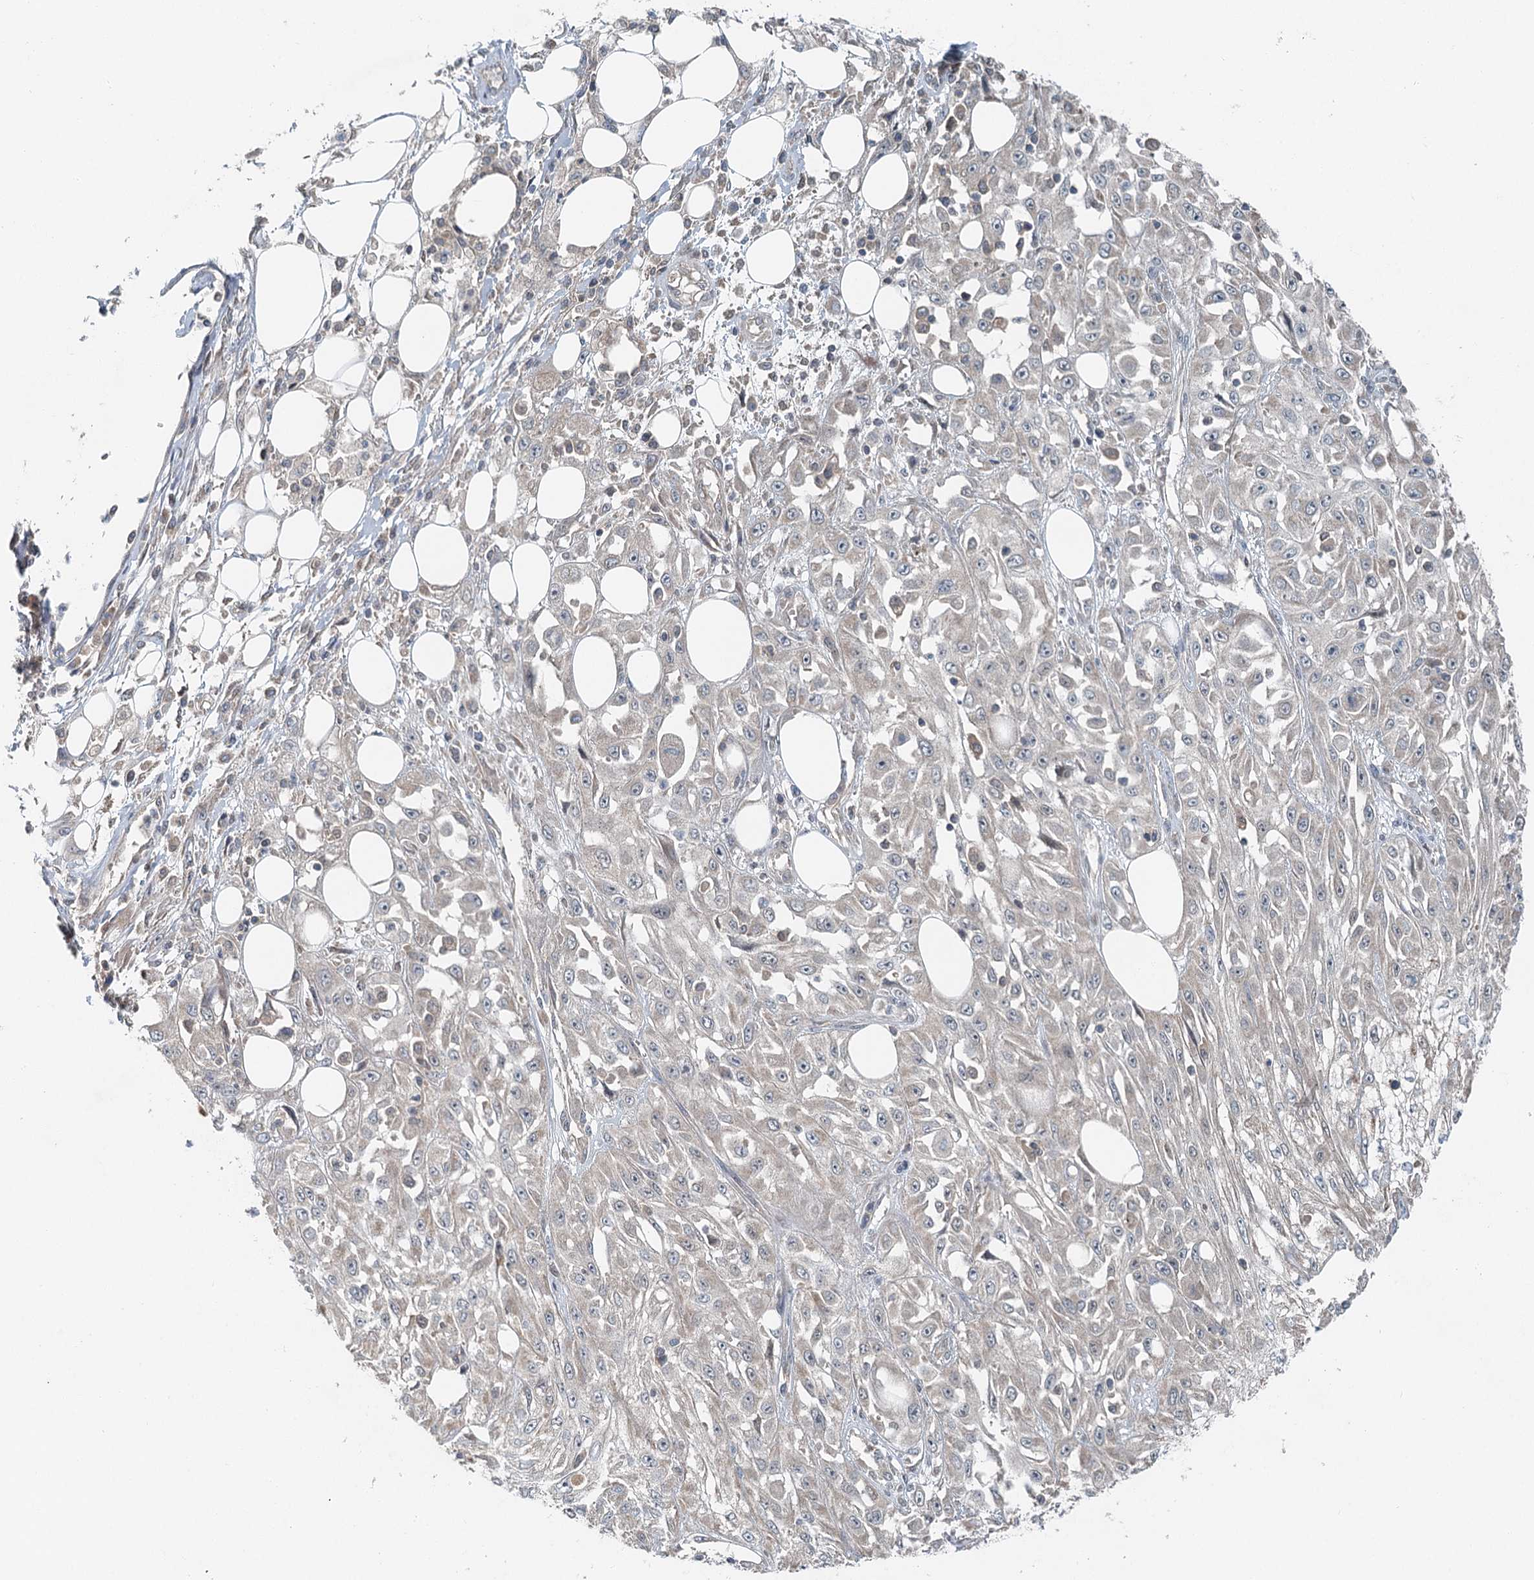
{"staining": {"intensity": "weak", "quantity": "<25%", "location": "cytoplasmic/membranous"}, "tissue": "skin cancer", "cell_type": "Tumor cells", "image_type": "cancer", "snomed": [{"axis": "morphology", "description": "Squamous cell carcinoma, NOS"}, {"axis": "morphology", "description": "Squamous cell carcinoma, metastatic, NOS"}, {"axis": "topography", "description": "Skin"}, {"axis": "topography", "description": "Lymph node"}], "caption": "IHC photomicrograph of skin cancer (squamous cell carcinoma) stained for a protein (brown), which demonstrates no staining in tumor cells.", "gene": "CHCHD5", "patient": {"sex": "male", "age": 75}}